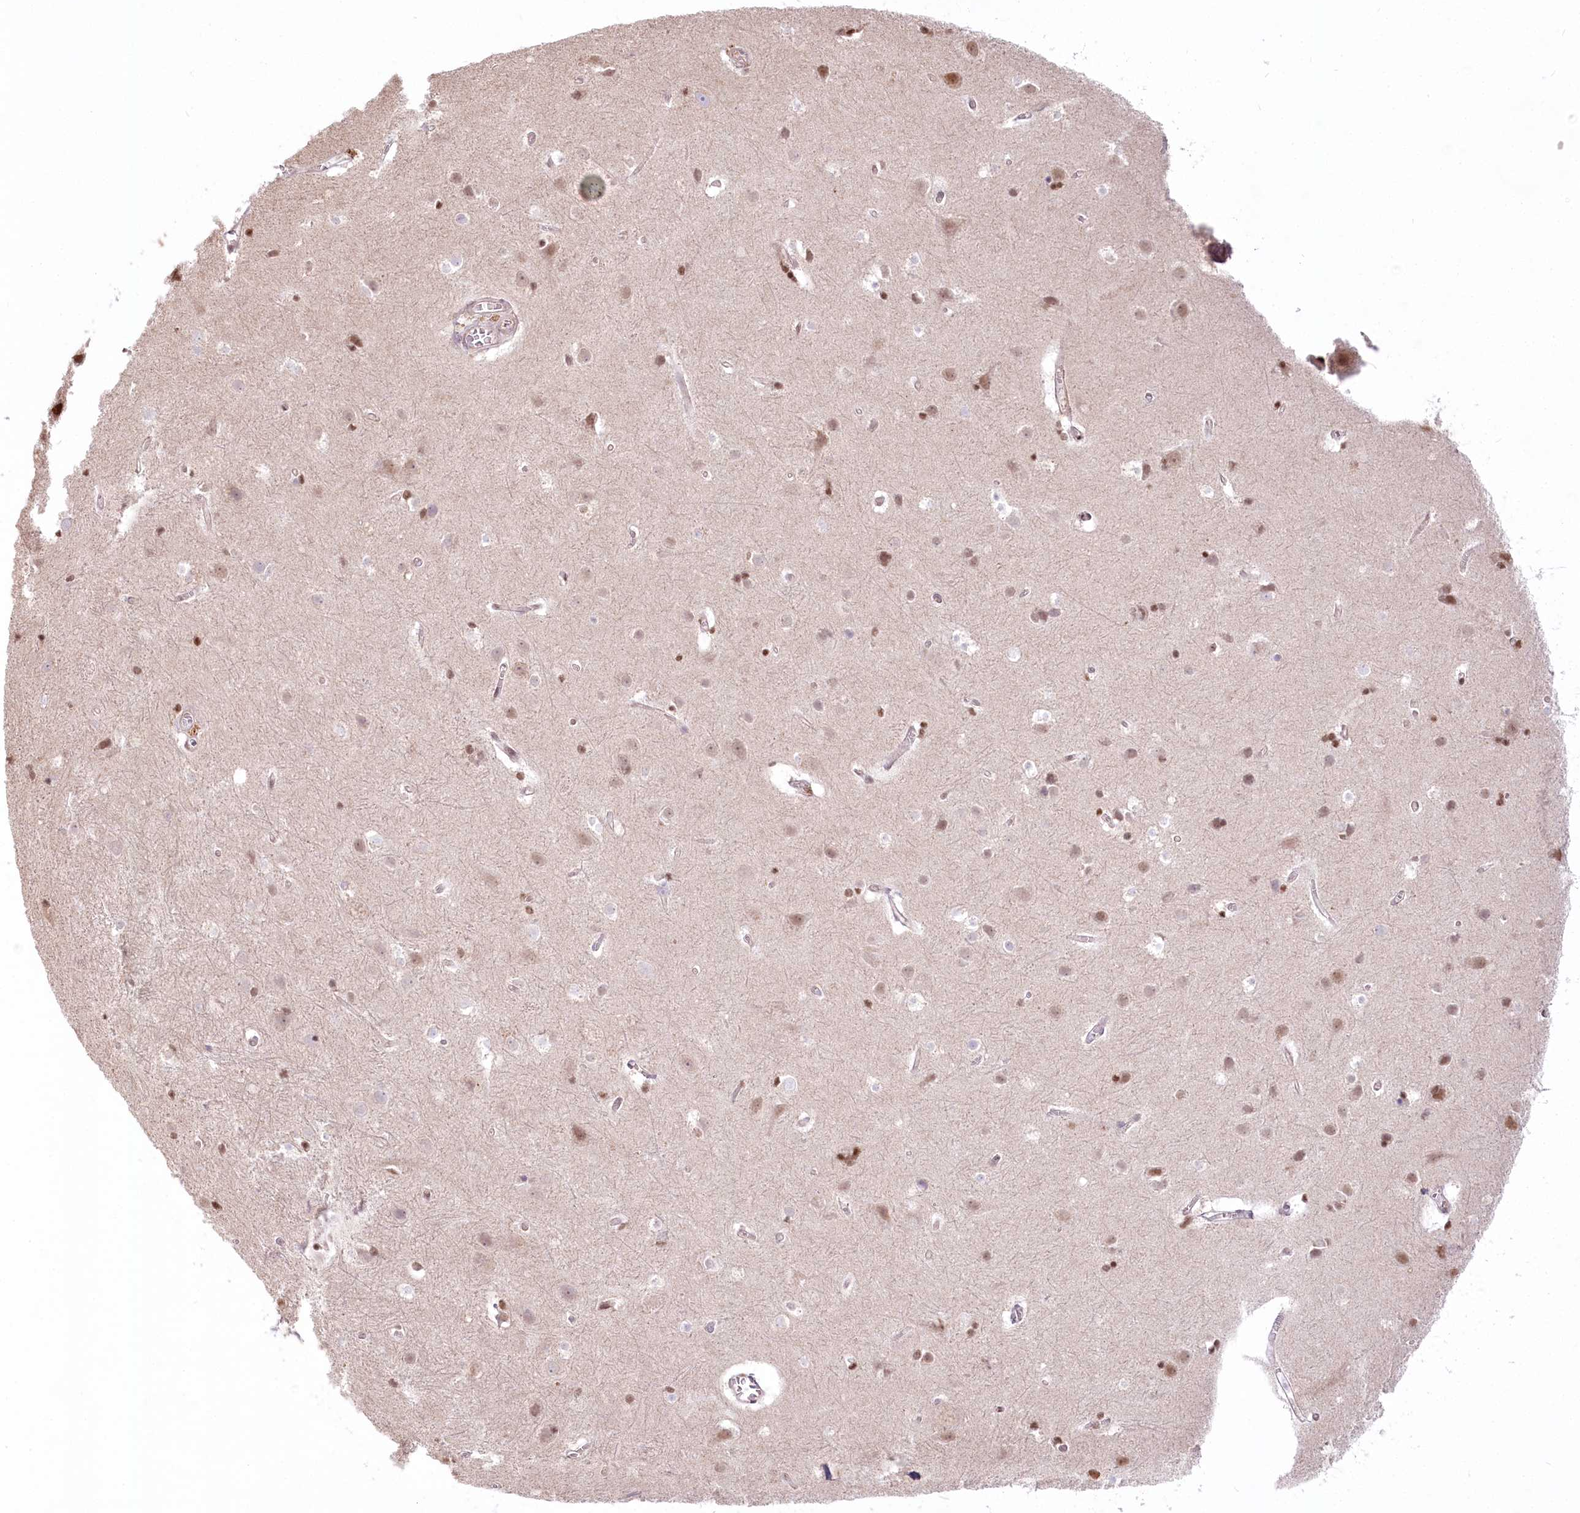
{"staining": {"intensity": "weak", "quantity": ">75%", "location": "cytoplasmic/membranous"}, "tissue": "cerebral cortex", "cell_type": "Endothelial cells", "image_type": "normal", "snomed": [{"axis": "morphology", "description": "Normal tissue, NOS"}, {"axis": "topography", "description": "Cerebral cortex"}], "caption": "Immunohistochemical staining of unremarkable cerebral cortex displays low levels of weak cytoplasmic/membranous positivity in approximately >75% of endothelial cells.", "gene": "PYURF", "patient": {"sex": "male", "age": 54}}